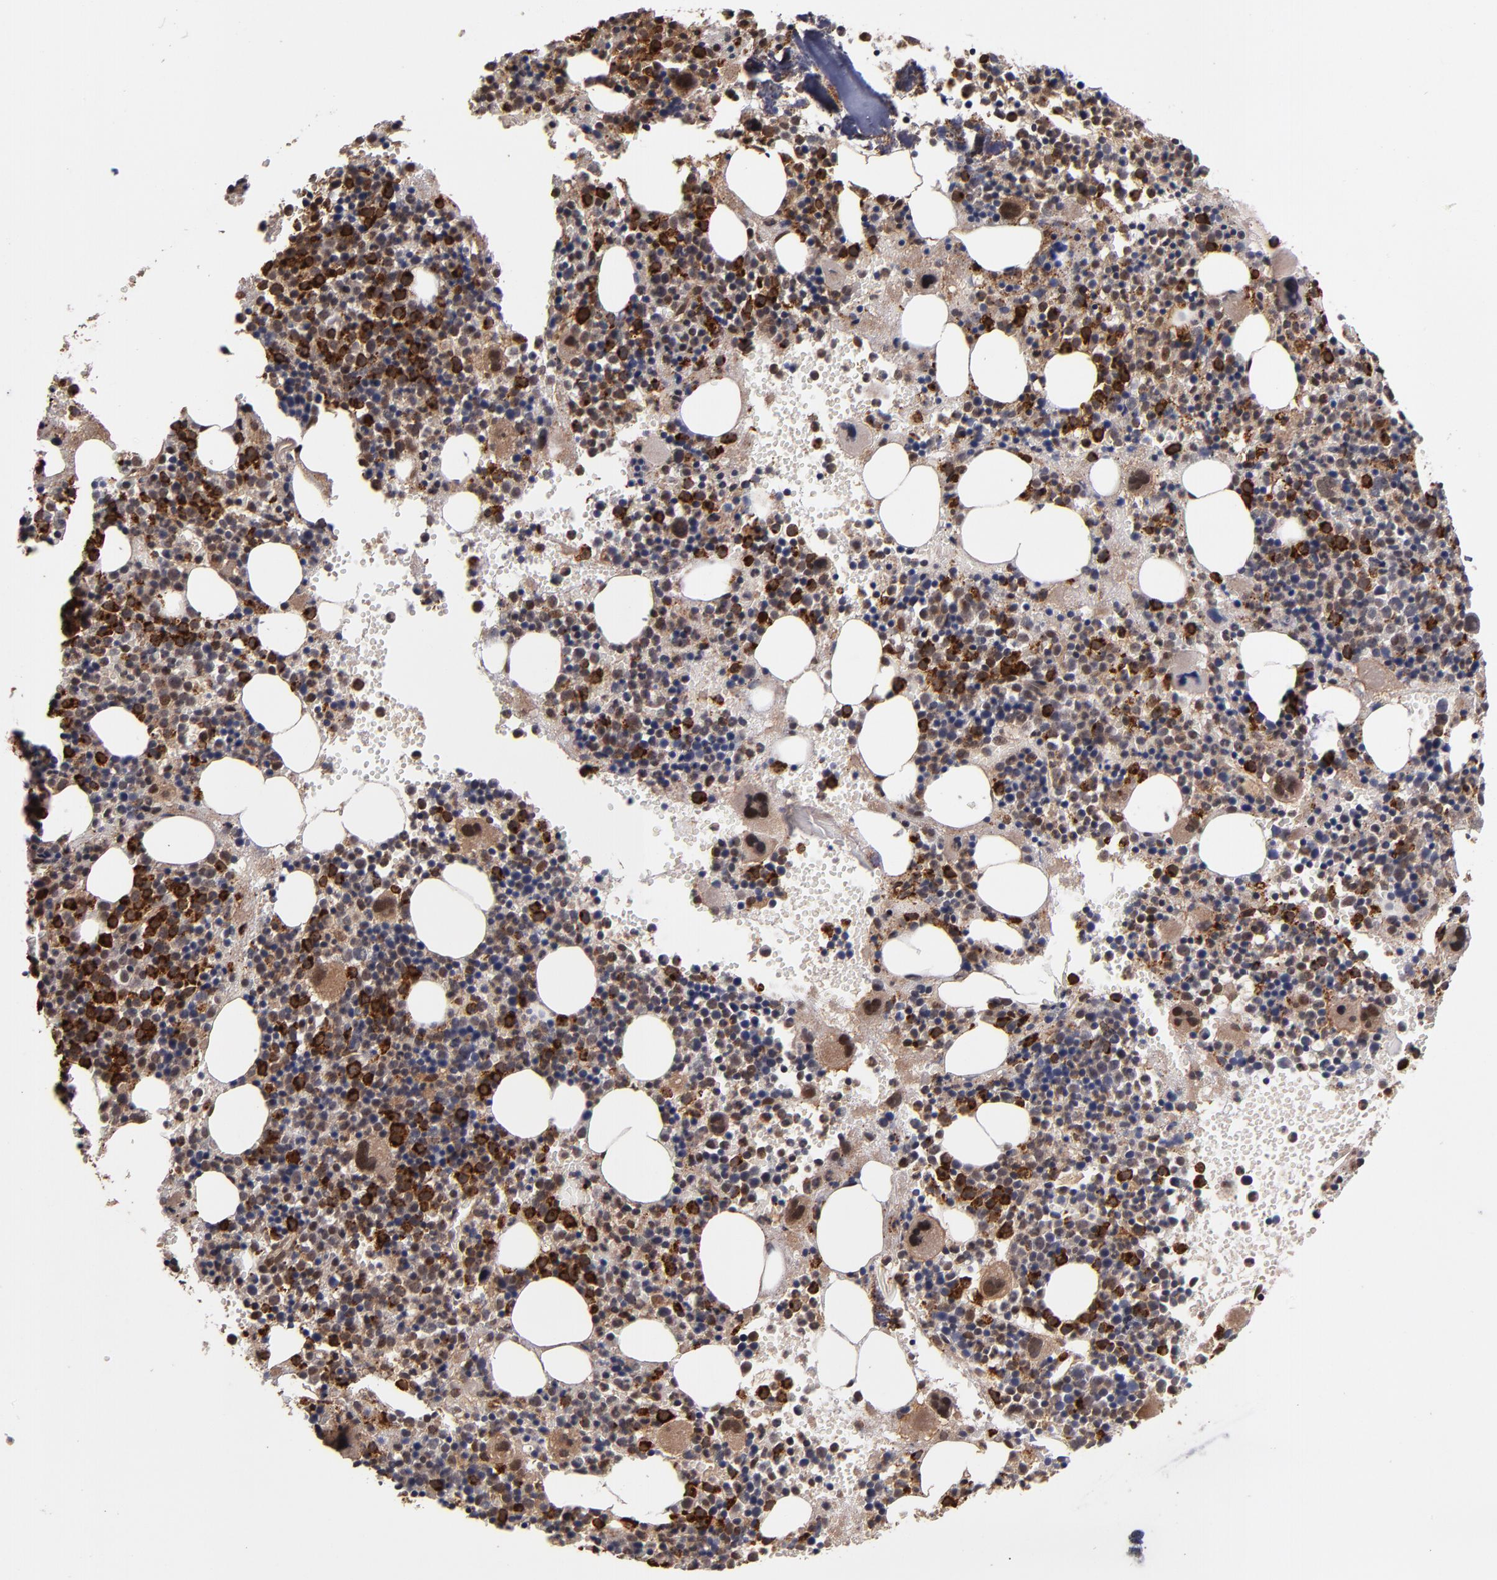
{"staining": {"intensity": "strong", "quantity": "25%-75%", "location": "cytoplasmic/membranous,nuclear"}, "tissue": "bone marrow", "cell_type": "Hematopoietic cells", "image_type": "normal", "snomed": [{"axis": "morphology", "description": "Normal tissue, NOS"}, {"axis": "topography", "description": "Bone marrow"}], "caption": "Strong cytoplasmic/membranous,nuclear positivity for a protein is identified in about 25%-75% of hematopoietic cells of normal bone marrow using immunohistochemistry.", "gene": "CUL5", "patient": {"sex": "male", "age": 34}}